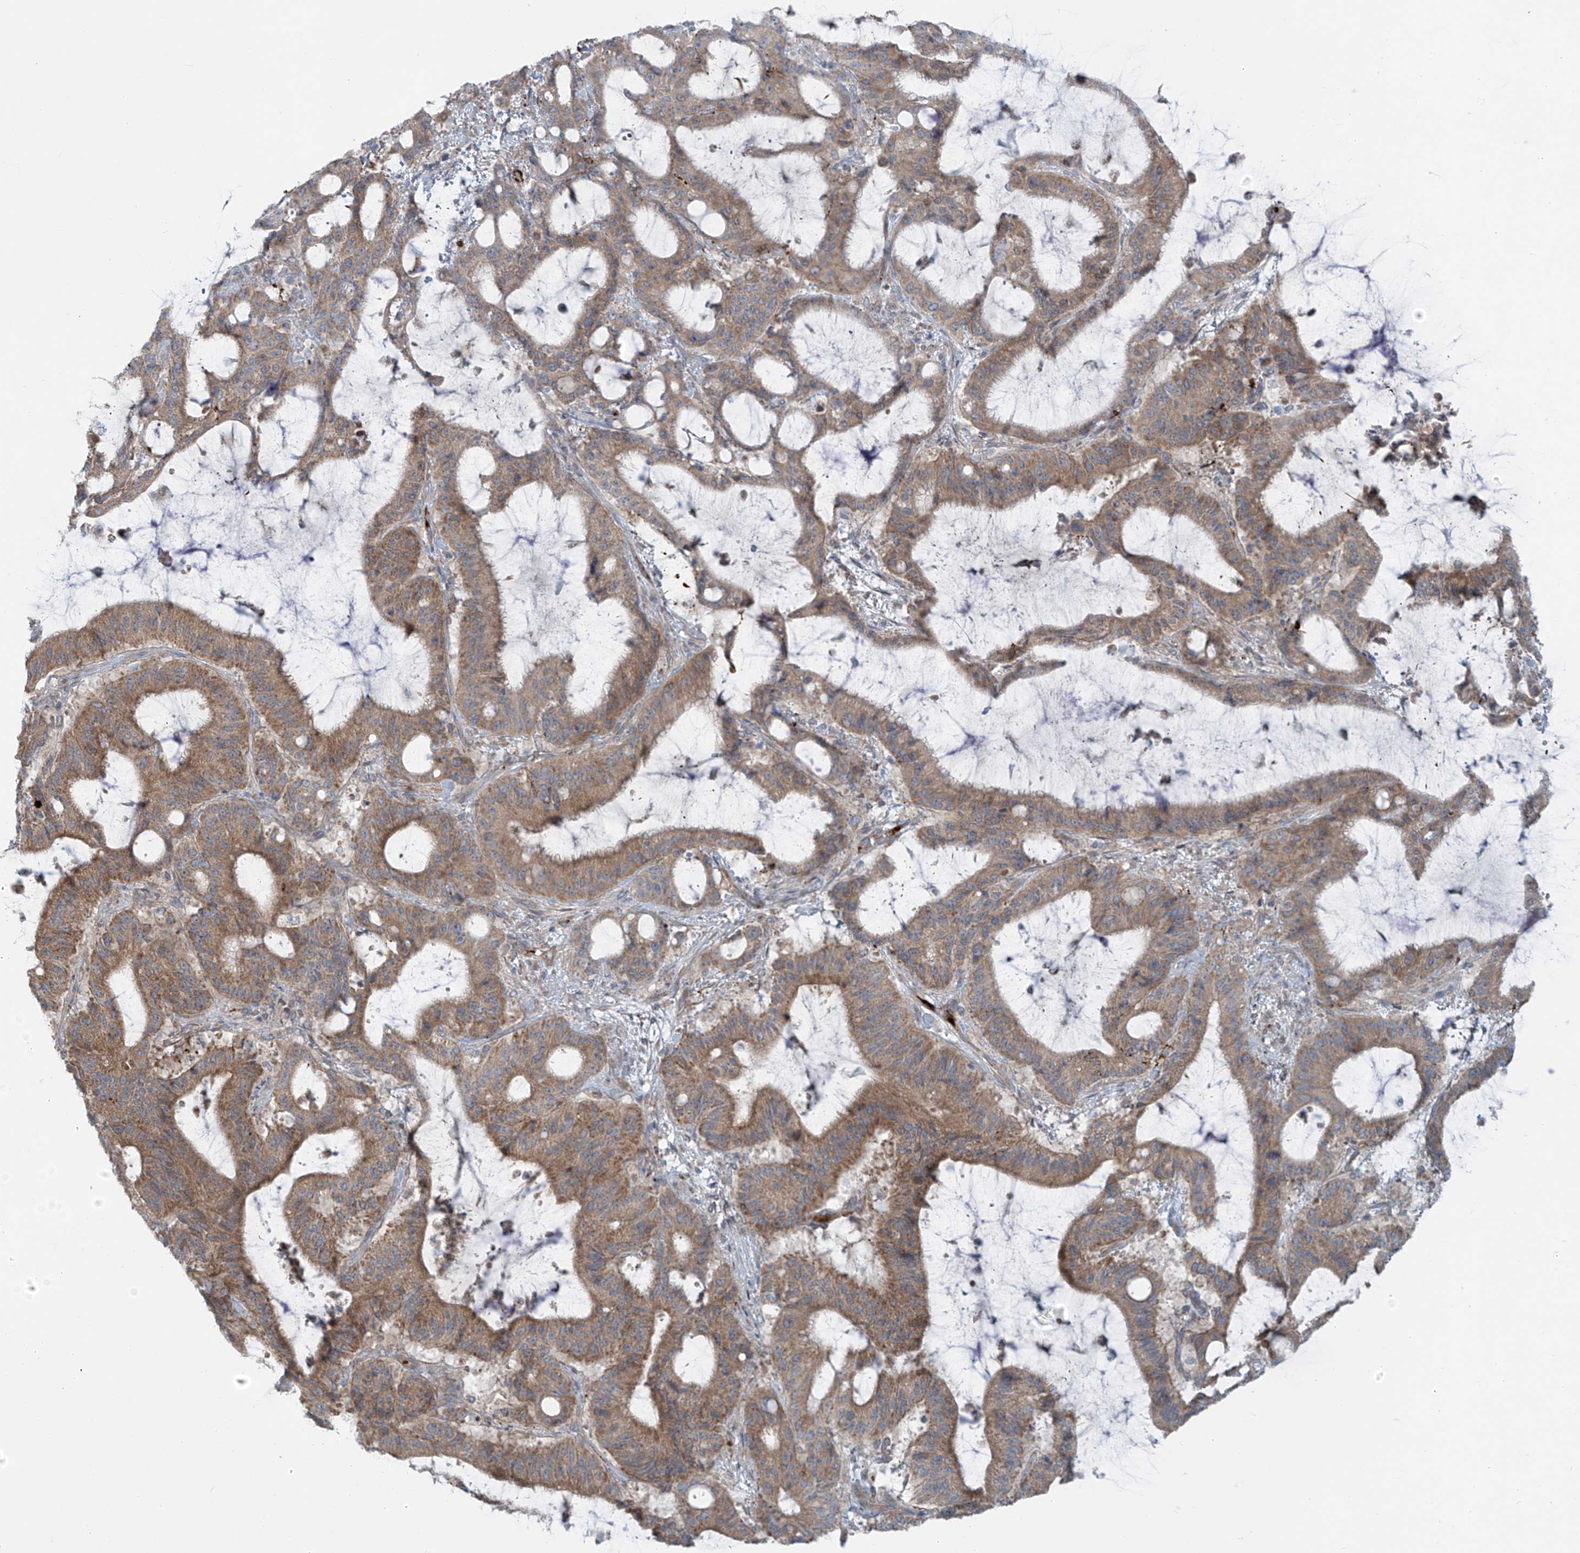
{"staining": {"intensity": "moderate", "quantity": ">75%", "location": "cytoplasmic/membranous"}, "tissue": "liver cancer", "cell_type": "Tumor cells", "image_type": "cancer", "snomed": [{"axis": "morphology", "description": "Normal tissue, NOS"}, {"axis": "morphology", "description": "Cholangiocarcinoma"}, {"axis": "topography", "description": "Liver"}, {"axis": "topography", "description": "Peripheral nerve tissue"}], "caption": "Moderate cytoplasmic/membranous positivity is present in approximately >75% of tumor cells in cholangiocarcinoma (liver).", "gene": "LZTS3", "patient": {"sex": "female", "age": 73}}